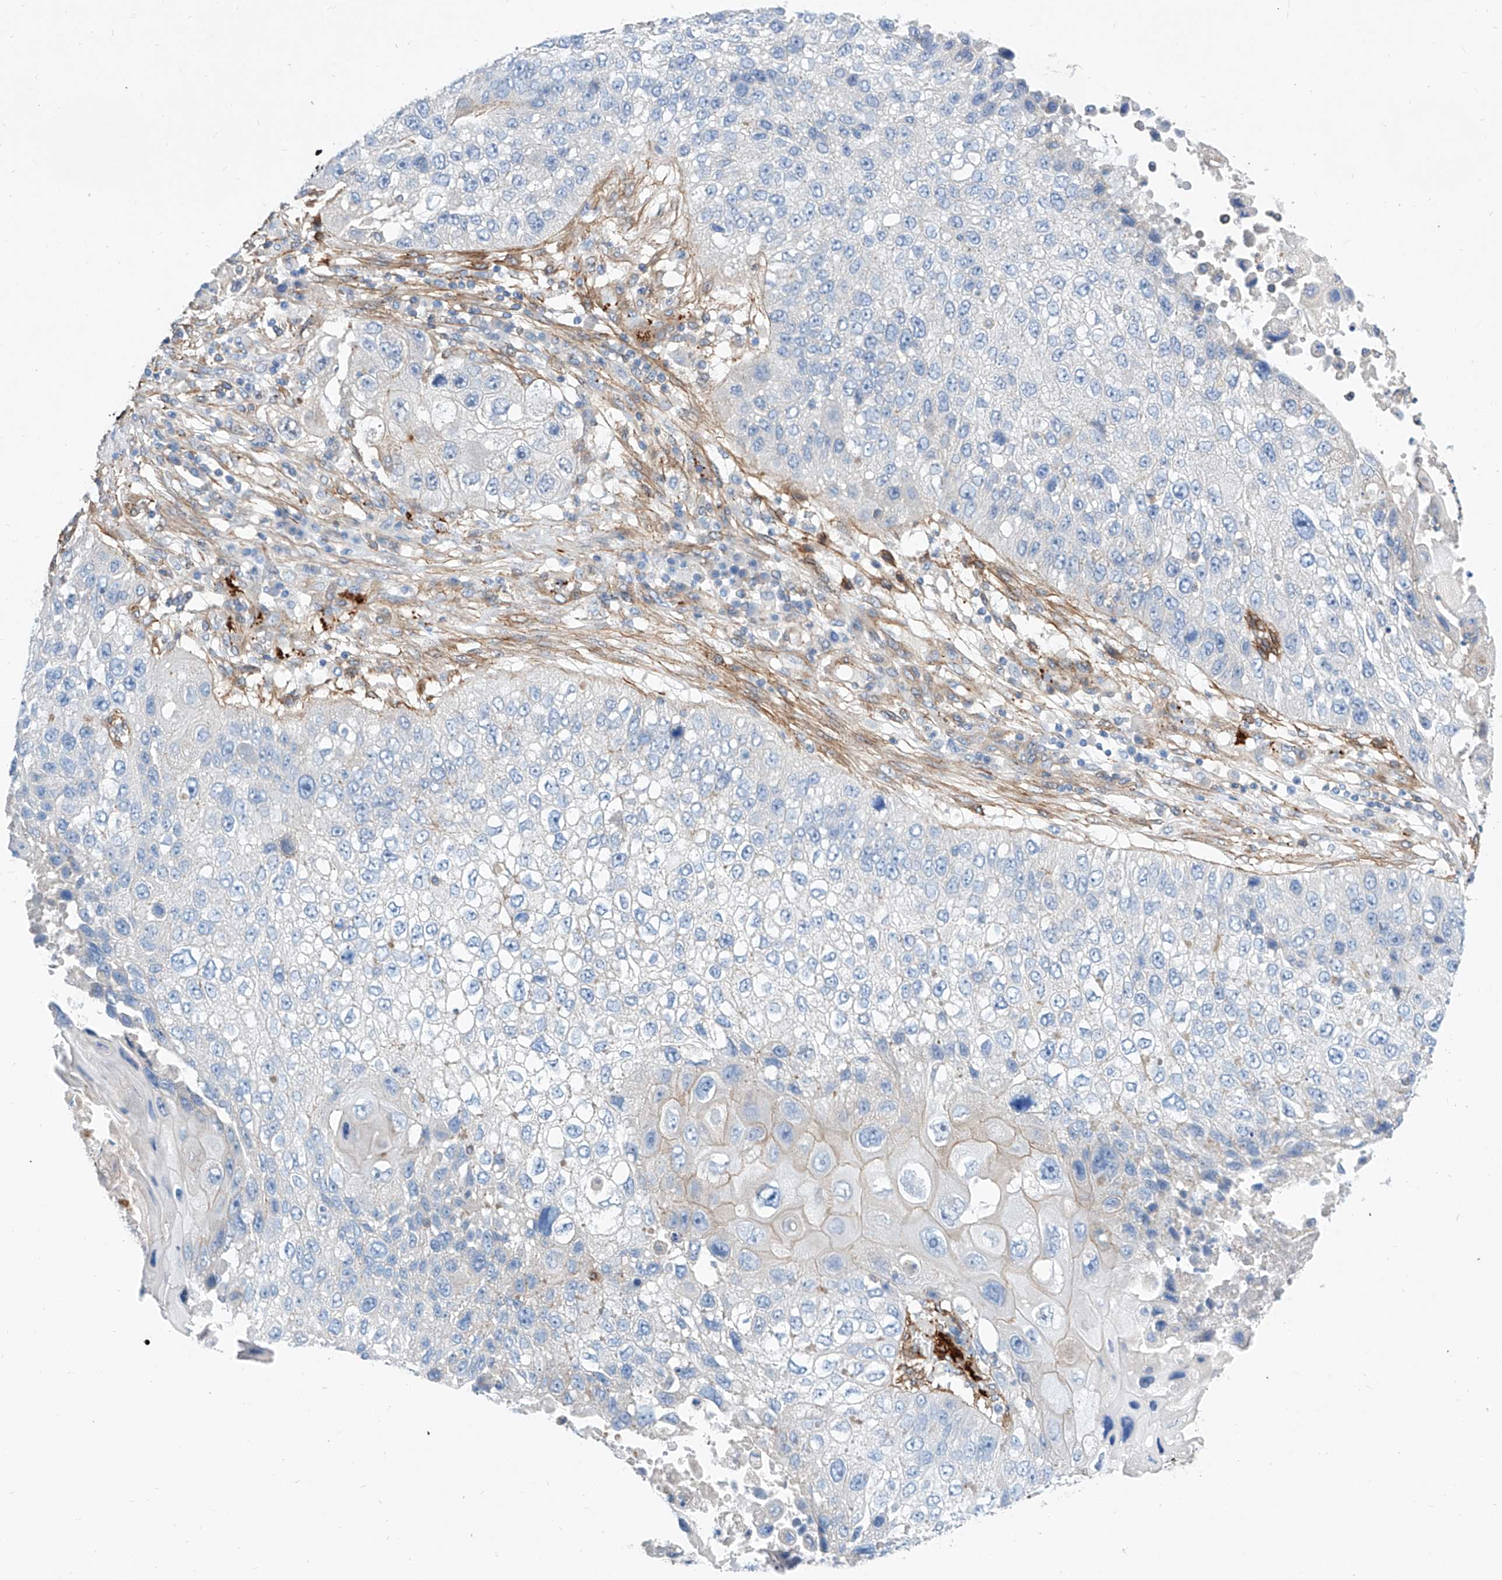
{"staining": {"intensity": "weak", "quantity": "<25%", "location": "cytoplasmic/membranous"}, "tissue": "lung cancer", "cell_type": "Tumor cells", "image_type": "cancer", "snomed": [{"axis": "morphology", "description": "Squamous cell carcinoma, NOS"}, {"axis": "topography", "description": "Lung"}], "caption": "Immunohistochemistry (IHC) histopathology image of neoplastic tissue: lung cancer stained with DAB exhibits no significant protein staining in tumor cells.", "gene": "TAS2R60", "patient": {"sex": "male", "age": 61}}